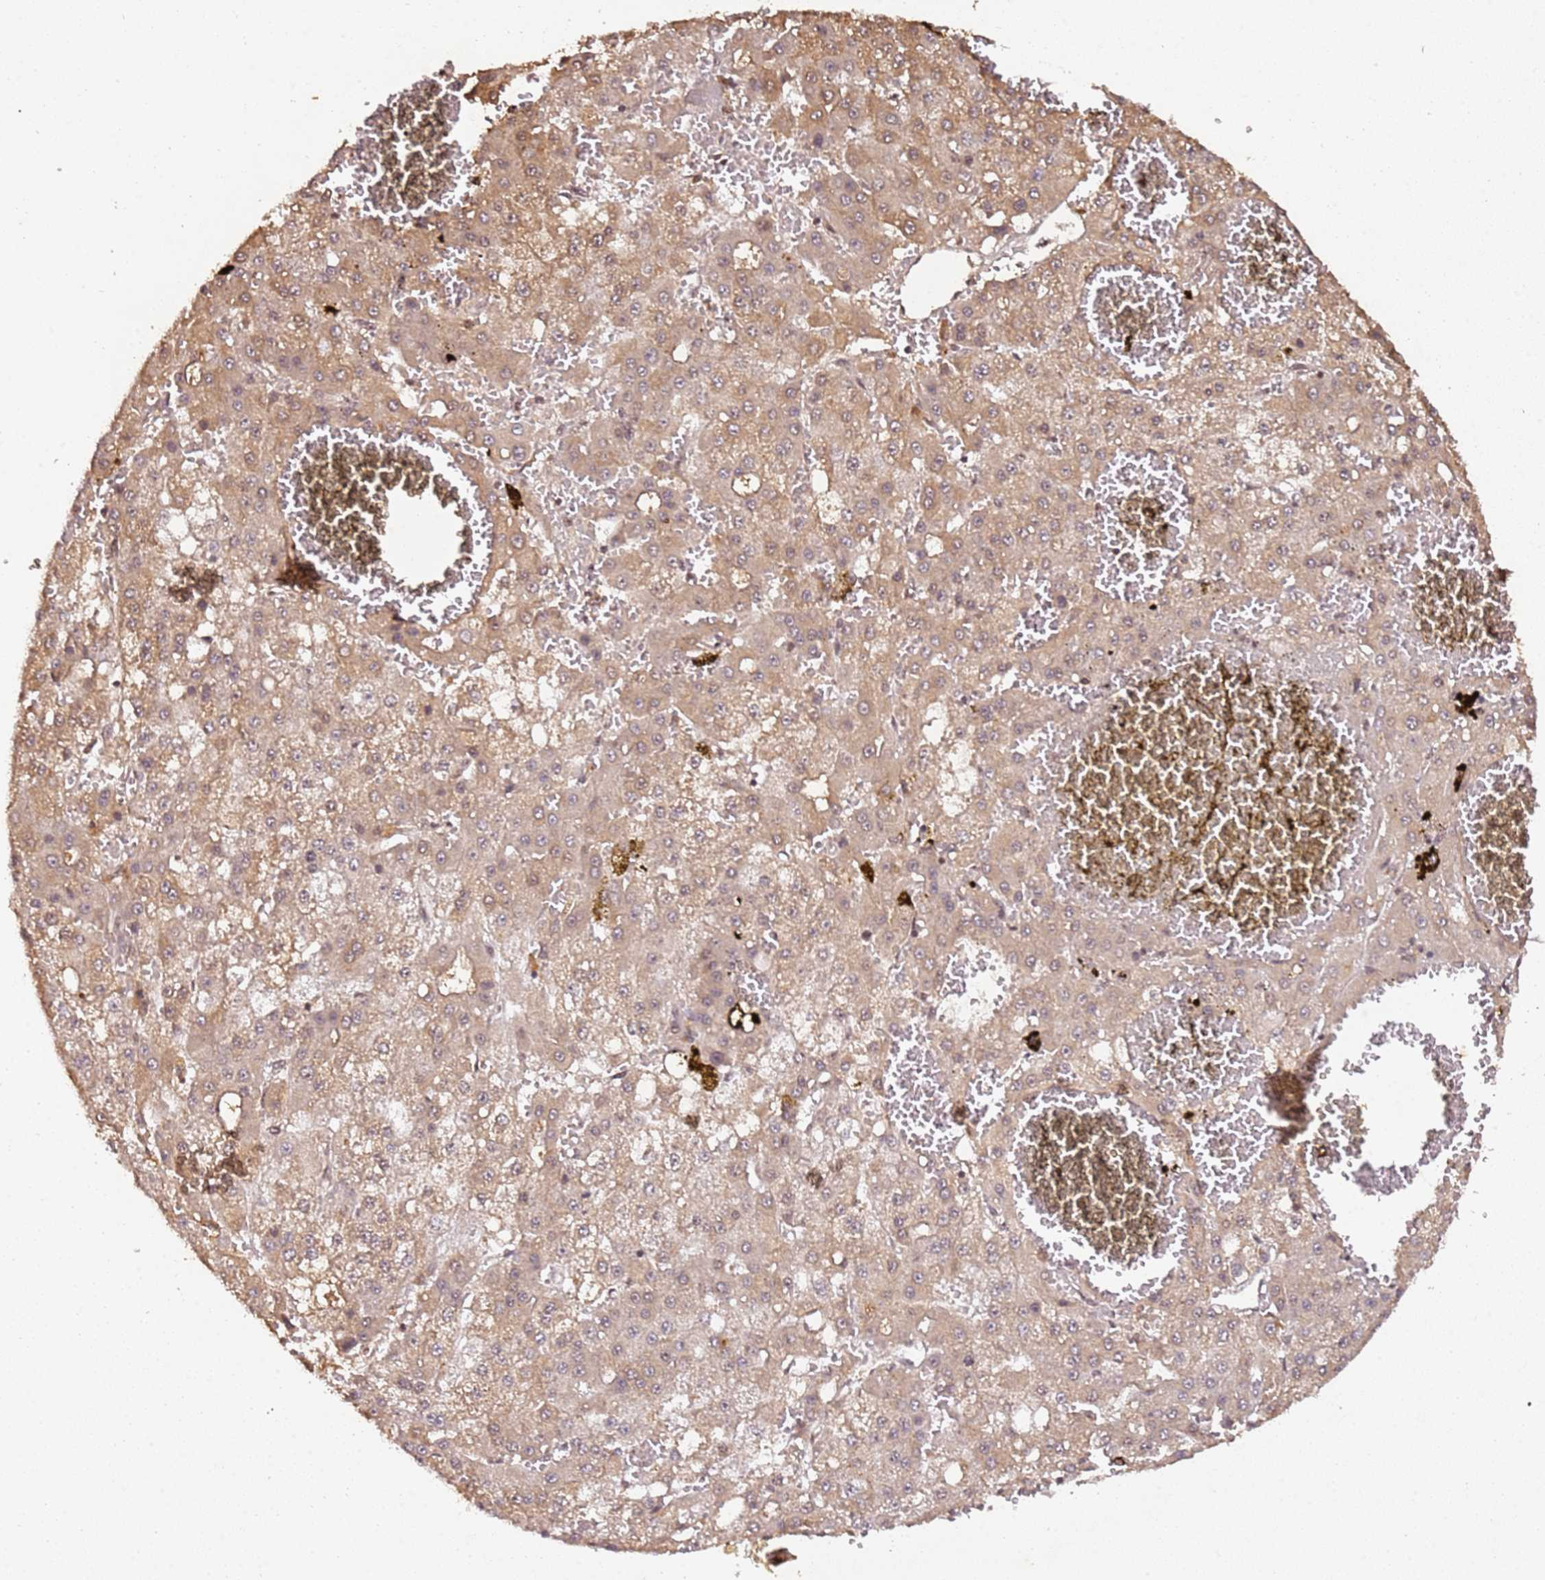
{"staining": {"intensity": "moderate", "quantity": "25%-75%", "location": "cytoplasmic/membranous"}, "tissue": "liver cancer", "cell_type": "Tumor cells", "image_type": "cancer", "snomed": [{"axis": "morphology", "description": "Carcinoma, Hepatocellular, NOS"}, {"axis": "topography", "description": "Liver"}], "caption": "Hepatocellular carcinoma (liver) tissue demonstrates moderate cytoplasmic/membranous expression in about 25%-75% of tumor cells (DAB (3,3'-diaminobenzidine) IHC, brown staining for protein, blue staining for nuclei).", "gene": "COL1A2", "patient": {"sex": "male", "age": 47}}